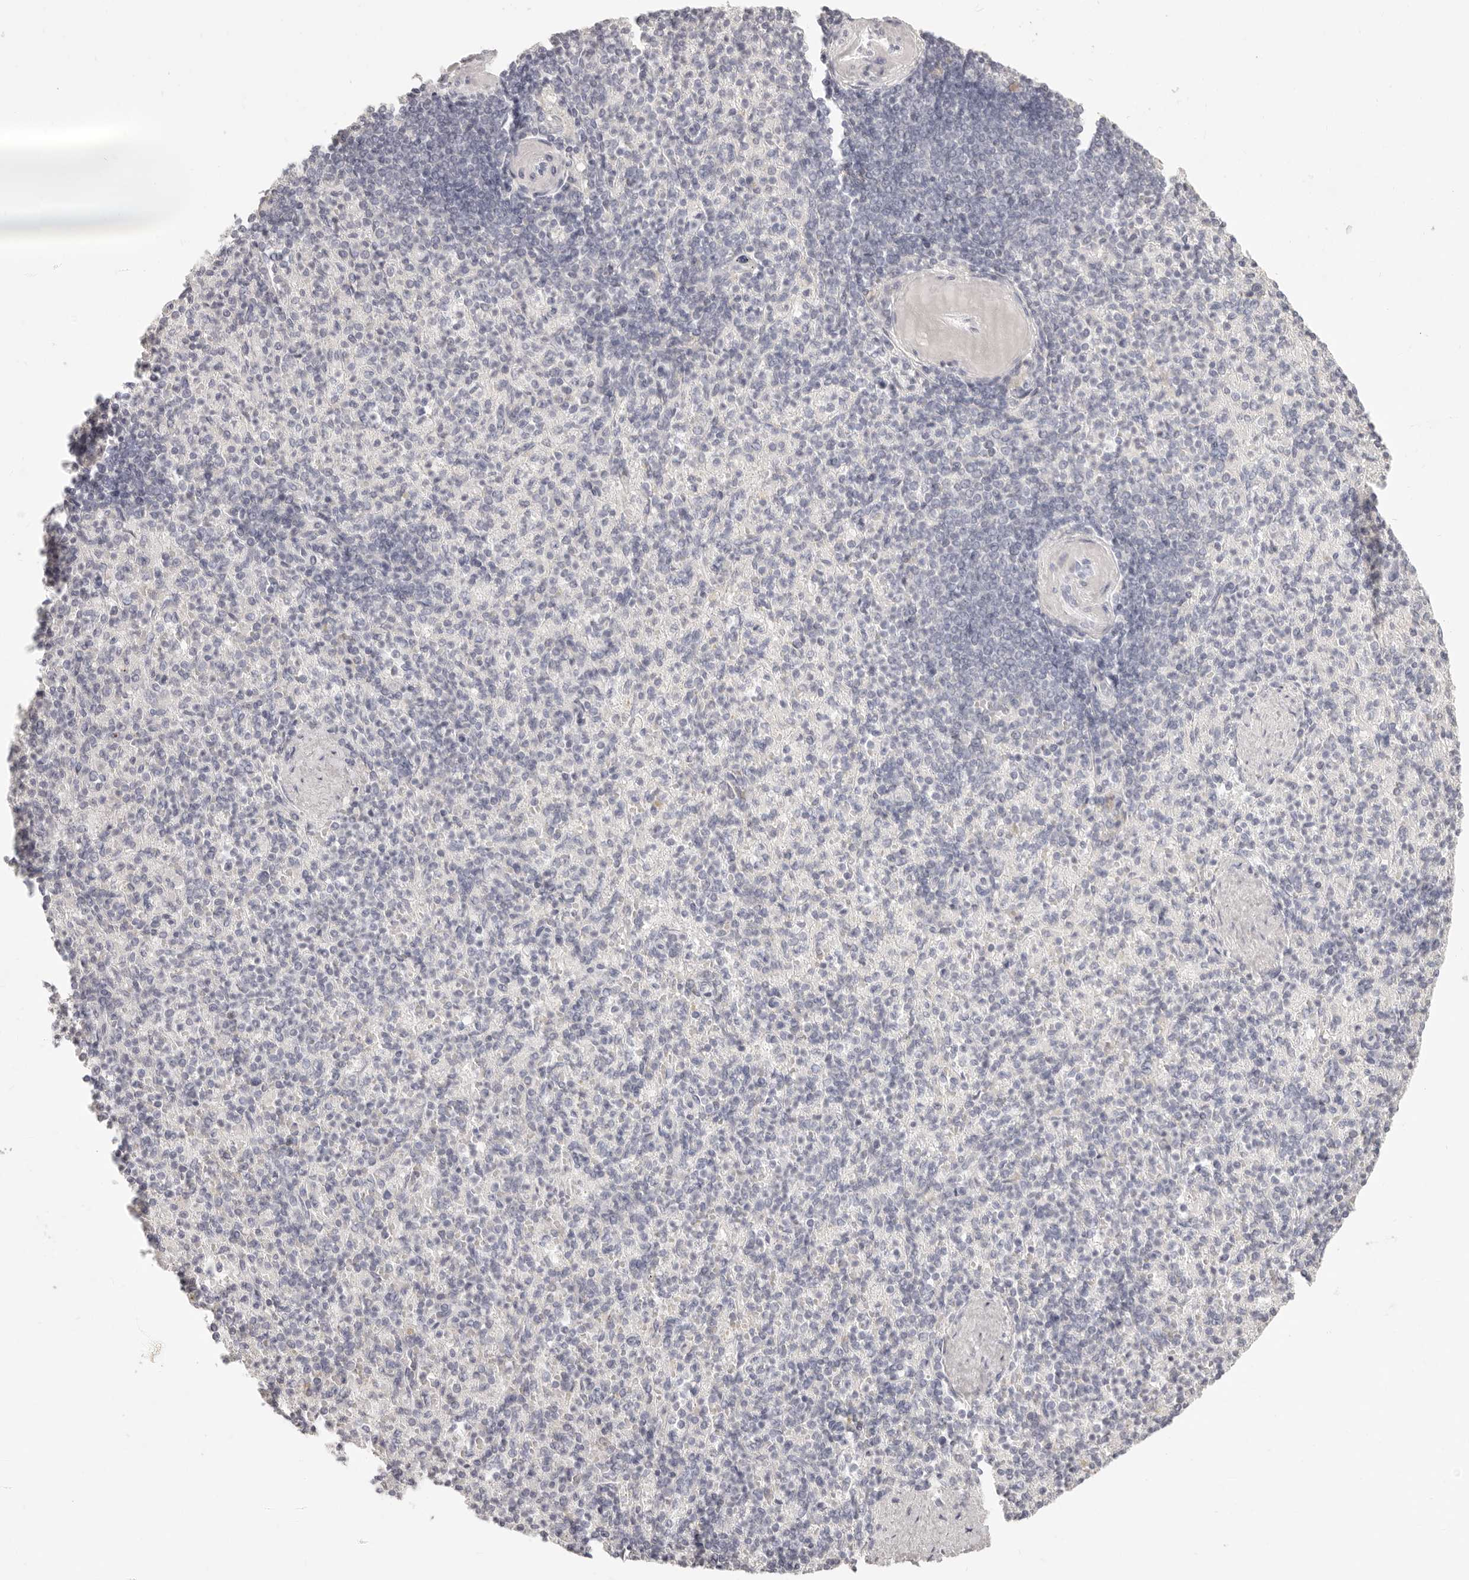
{"staining": {"intensity": "negative", "quantity": "none", "location": "none"}, "tissue": "spleen", "cell_type": "Cells in red pulp", "image_type": "normal", "snomed": [{"axis": "morphology", "description": "Normal tissue, NOS"}, {"axis": "topography", "description": "Spleen"}], "caption": "DAB immunohistochemical staining of unremarkable human spleen demonstrates no significant expression in cells in red pulp.", "gene": "FABP1", "patient": {"sex": "female", "age": 74}}